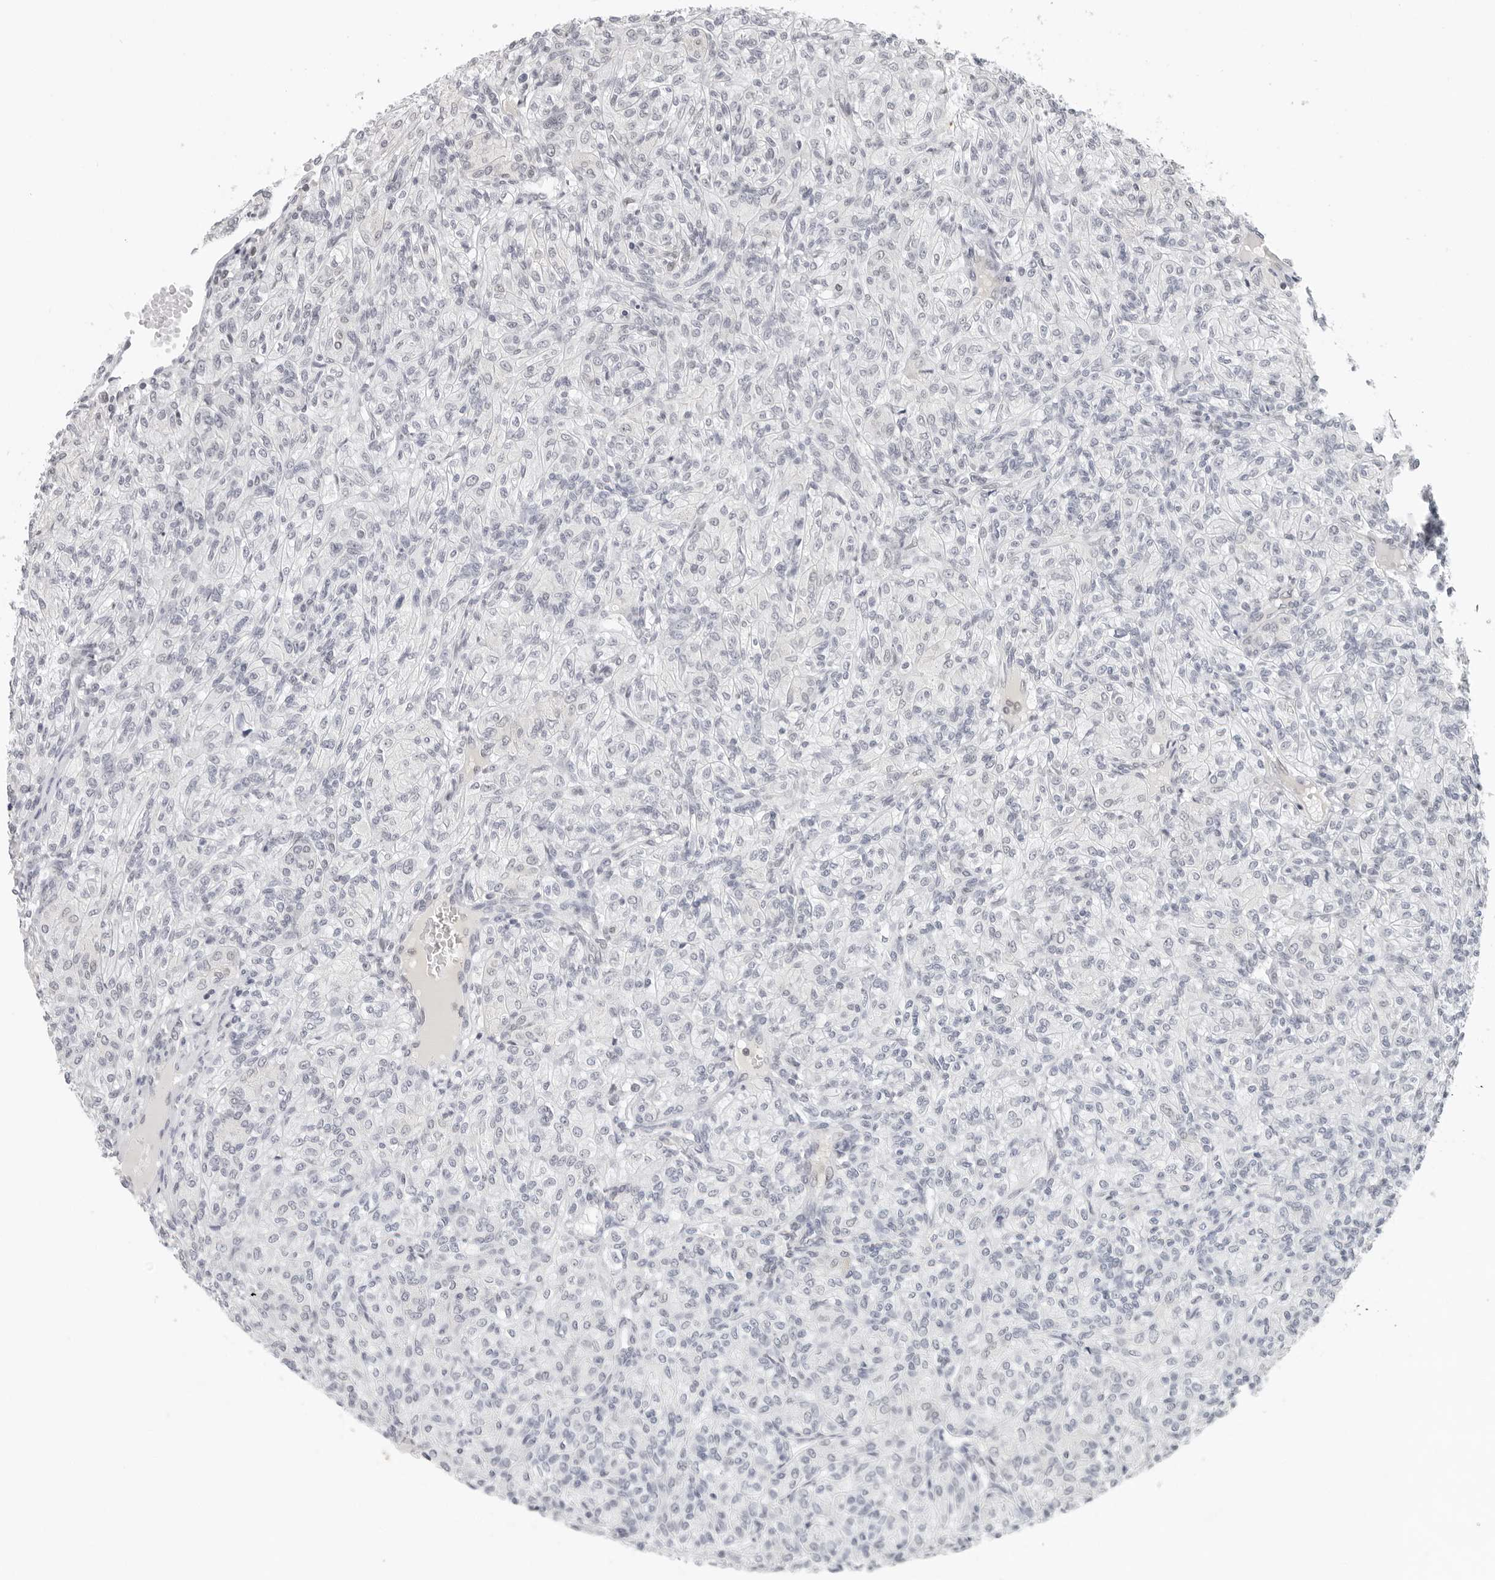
{"staining": {"intensity": "negative", "quantity": "none", "location": "none"}, "tissue": "renal cancer", "cell_type": "Tumor cells", "image_type": "cancer", "snomed": [{"axis": "morphology", "description": "Adenocarcinoma, NOS"}, {"axis": "topography", "description": "Kidney"}], "caption": "Immunohistochemical staining of renal cancer demonstrates no significant expression in tumor cells.", "gene": "FLG2", "patient": {"sex": "male", "age": 77}}